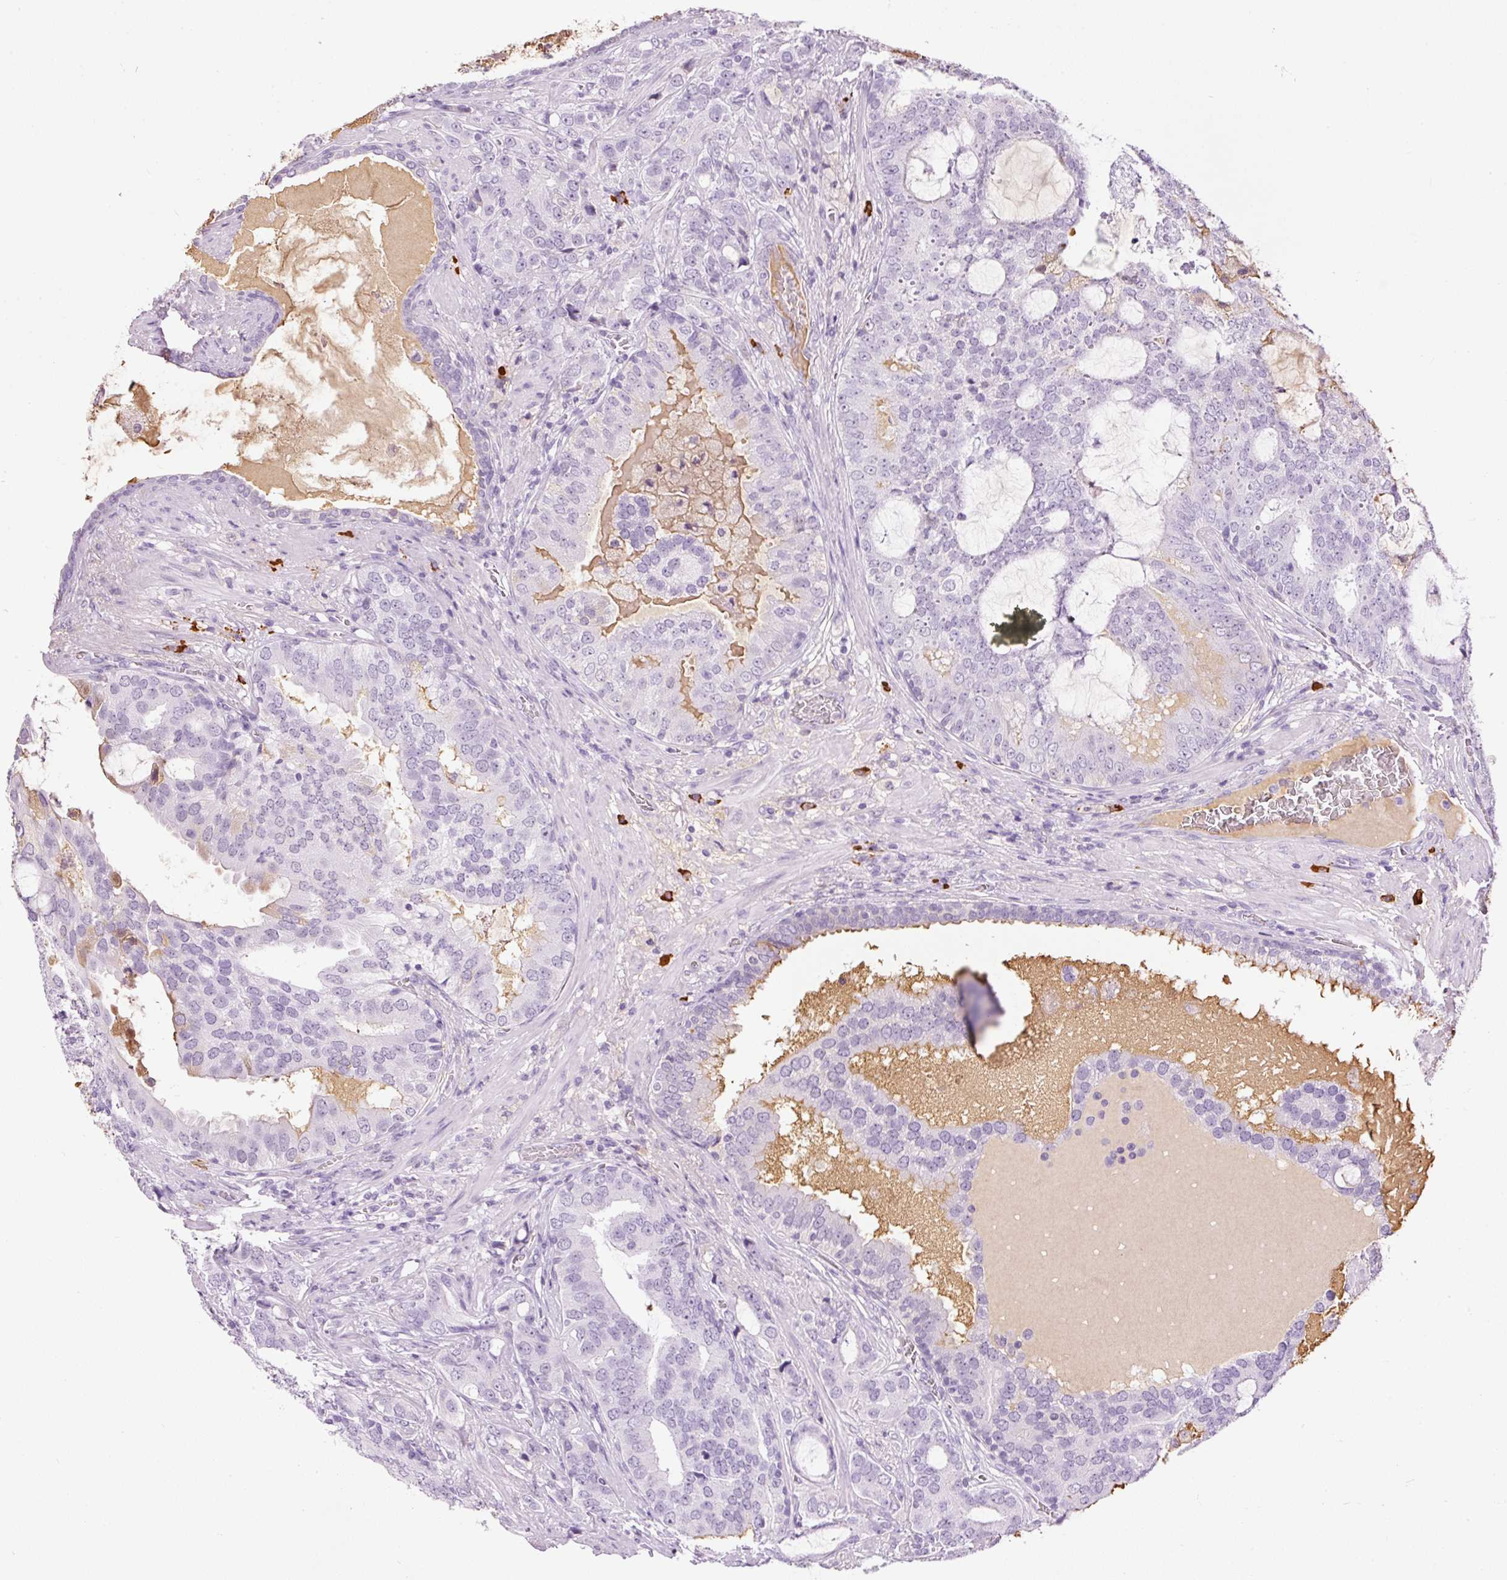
{"staining": {"intensity": "negative", "quantity": "none", "location": "none"}, "tissue": "prostate cancer", "cell_type": "Tumor cells", "image_type": "cancer", "snomed": [{"axis": "morphology", "description": "Adenocarcinoma, High grade"}, {"axis": "topography", "description": "Prostate"}], "caption": "This is an immunohistochemistry (IHC) histopathology image of human prostate cancer (high-grade adenocarcinoma). There is no staining in tumor cells.", "gene": "PRPF38B", "patient": {"sex": "male", "age": 55}}